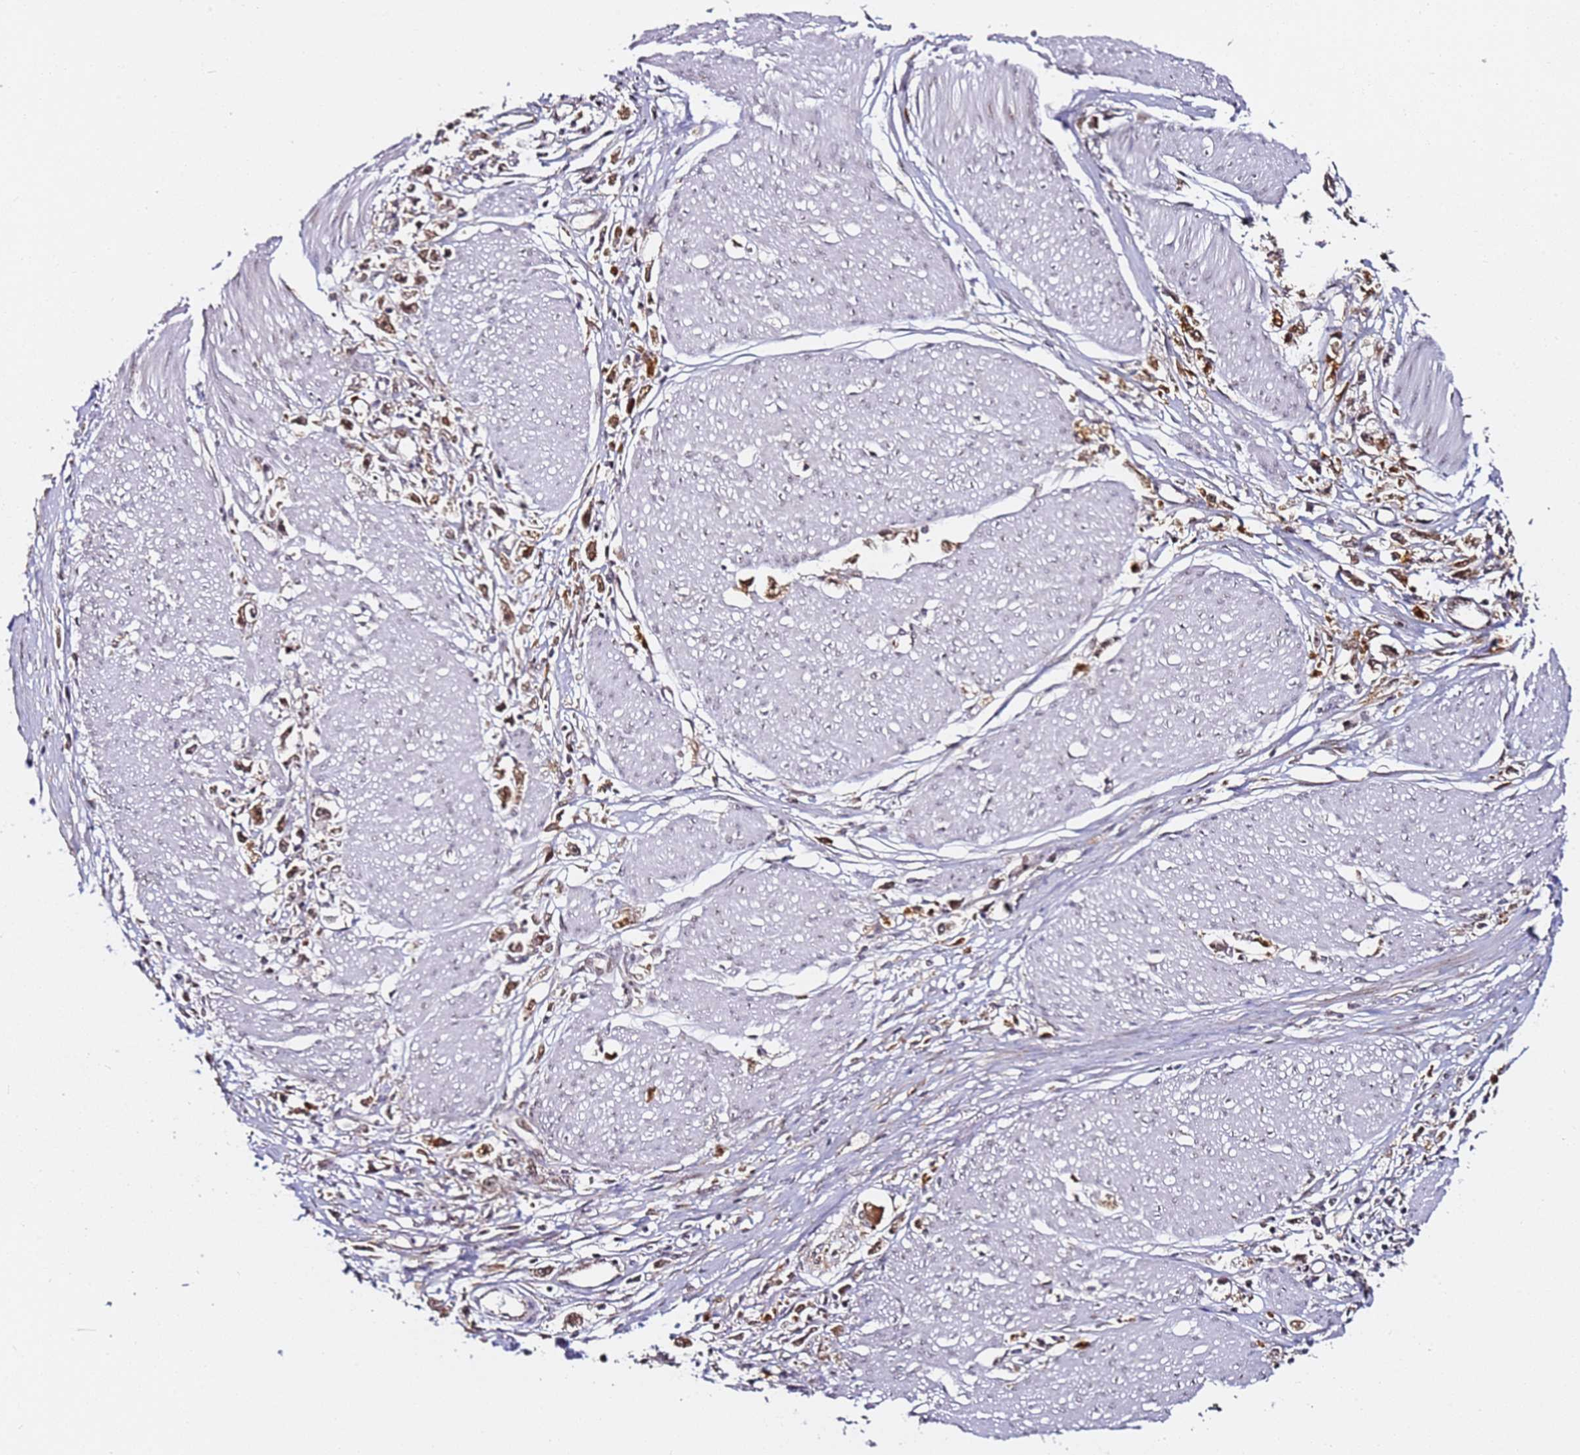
{"staining": {"intensity": "moderate", "quantity": ">75%", "location": "cytoplasmic/membranous,nuclear"}, "tissue": "stomach cancer", "cell_type": "Tumor cells", "image_type": "cancer", "snomed": [{"axis": "morphology", "description": "Adenocarcinoma, NOS"}, {"axis": "topography", "description": "Stomach"}], "caption": "Brown immunohistochemical staining in human adenocarcinoma (stomach) exhibits moderate cytoplasmic/membranous and nuclear staining in about >75% of tumor cells.", "gene": "RGS18", "patient": {"sex": "female", "age": 59}}